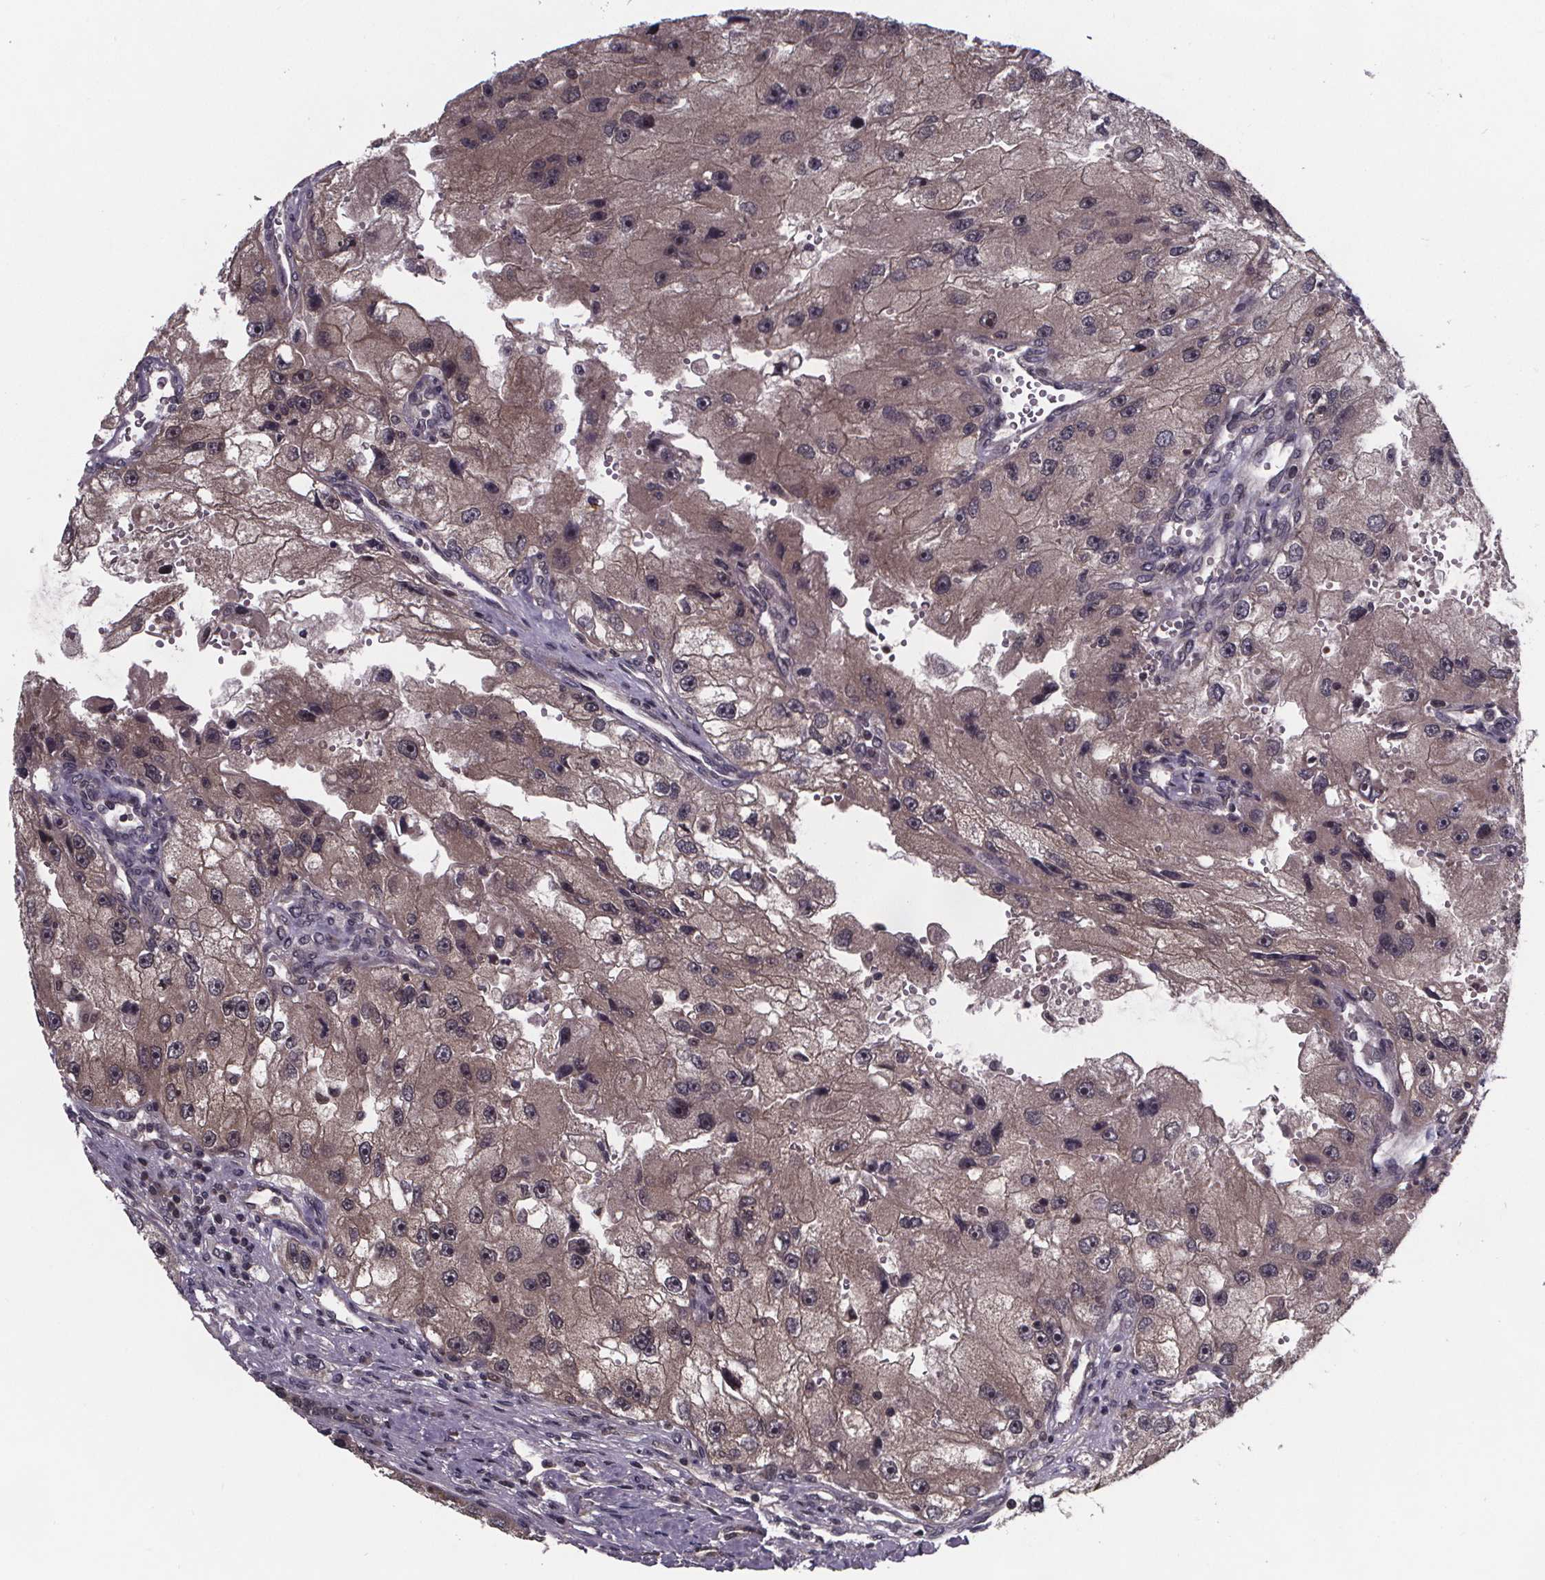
{"staining": {"intensity": "weak", "quantity": "<25%", "location": "cytoplasmic/membranous"}, "tissue": "renal cancer", "cell_type": "Tumor cells", "image_type": "cancer", "snomed": [{"axis": "morphology", "description": "Adenocarcinoma, NOS"}, {"axis": "topography", "description": "Kidney"}], "caption": "Protein analysis of renal cancer (adenocarcinoma) reveals no significant staining in tumor cells.", "gene": "FN3KRP", "patient": {"sex": "male", "age": 63}}